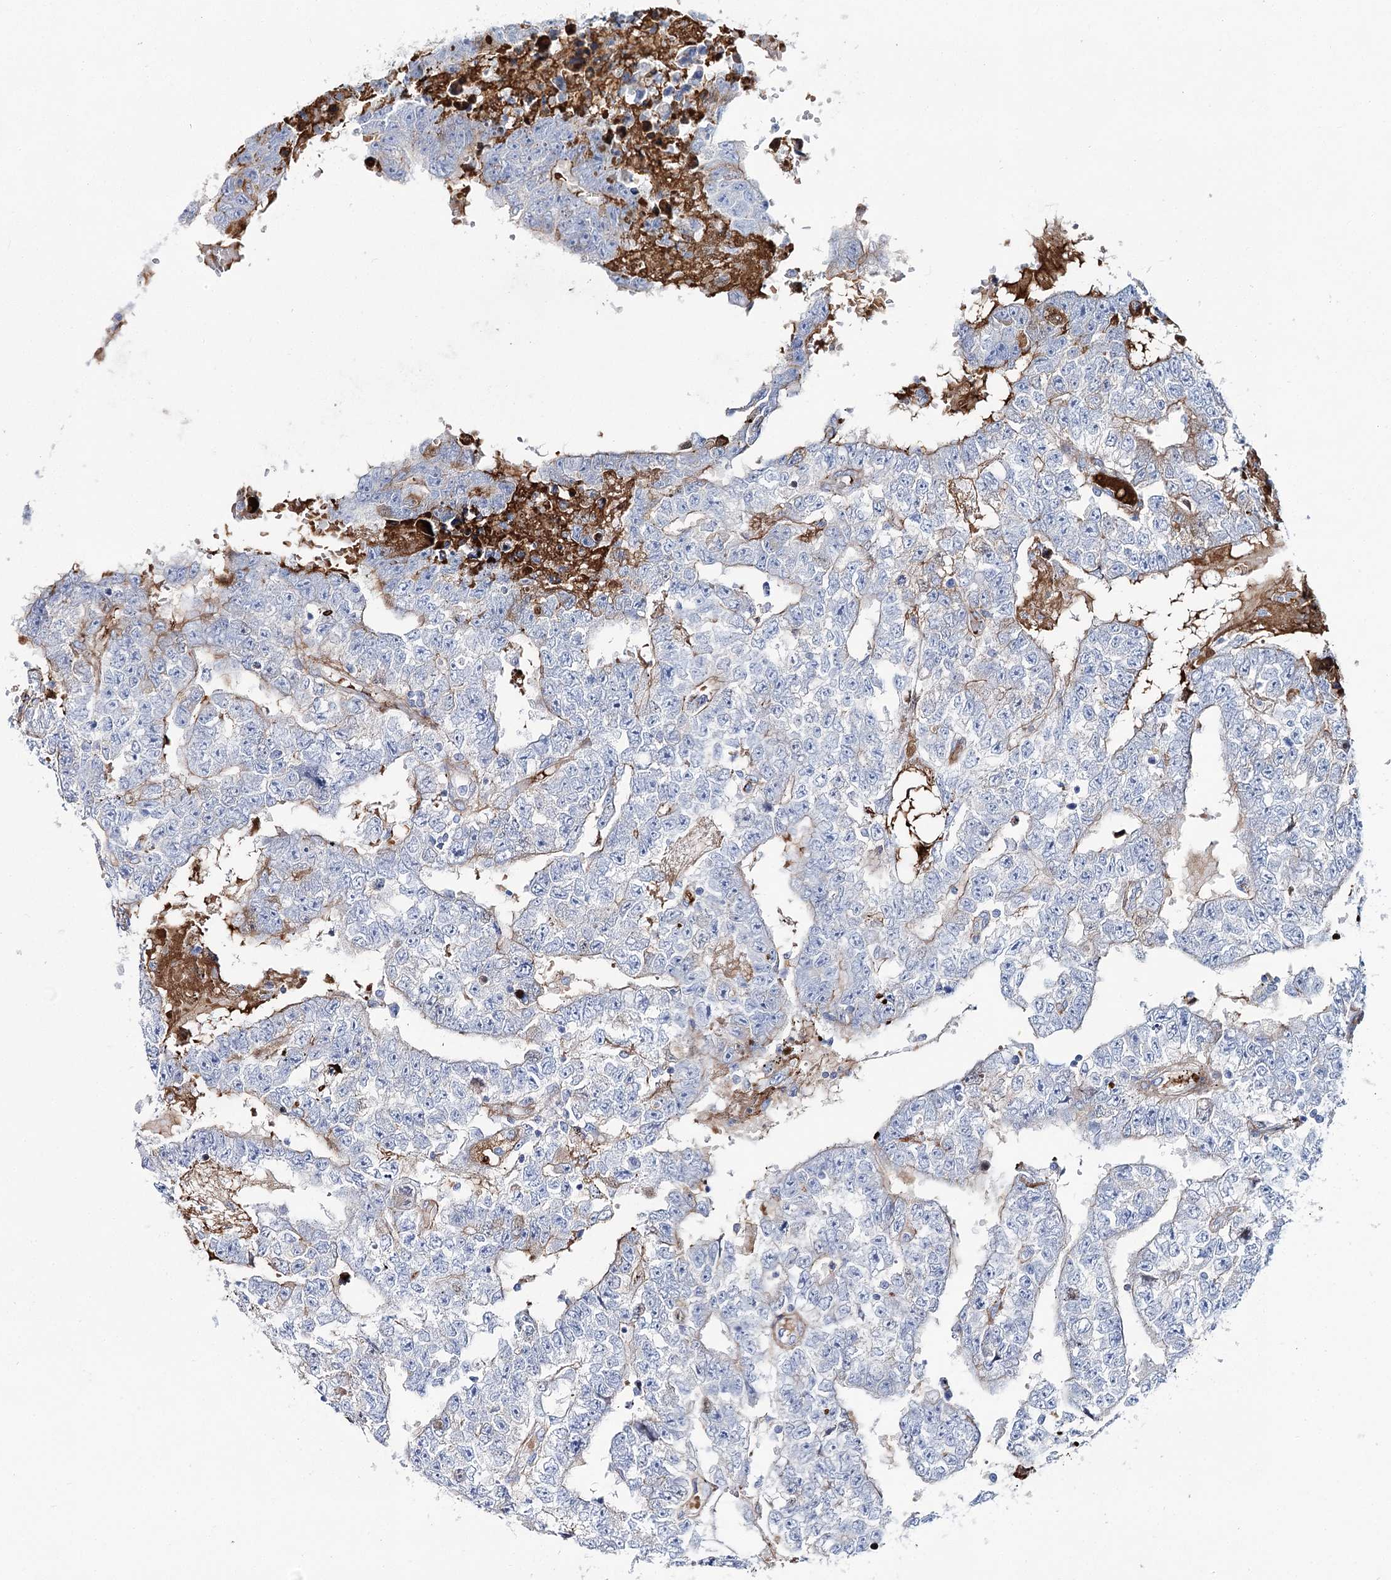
{"staining": {"intensity": "moderate", "quantity": "<25%", "location": "cytoplasmic/membranous"}, "tissue": "testis cancer", "cell_type": "Tumor cells", "image_type": "cancer", "snomed": [{"axis": "morphology", "description": "Carcinoma, Embryonal, NOS"}, {"axis": "topography", "description": "Testis"}], "caption": "Testis cancer tissue displays moderate cytoplasmic/membranous positivity in approximately <25% of tumor cells, visualized by immunohistochemistry.", "gene": "ANKRD23", "patient": {"sex": "male", "age": 25}}